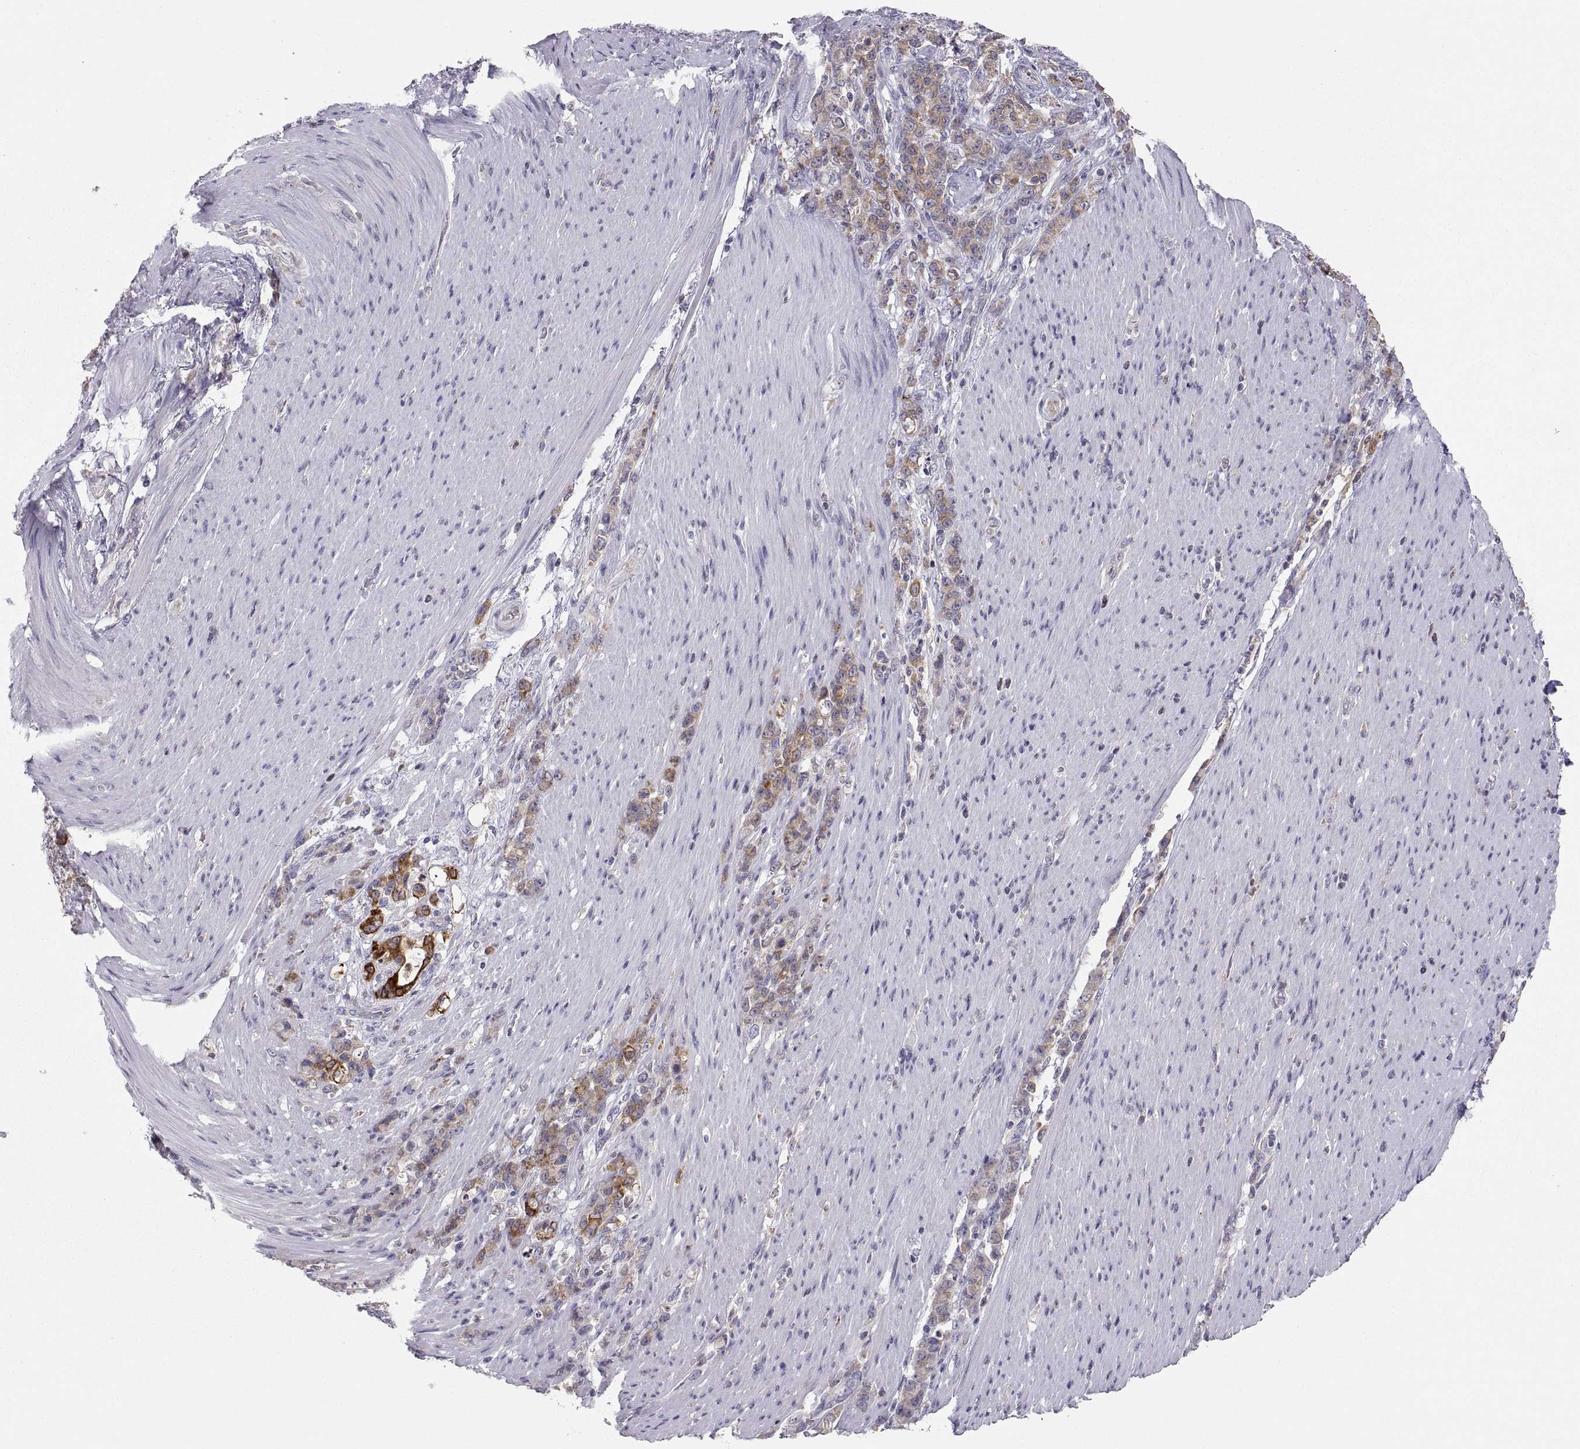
{"staining": {"intensity": "strong", "quantity": "<25%", "location": "cytoplasmic/membranous"}, "tissue": "stomach cancer", "cell_type": "Tumor cells", "image_type": "cancer", "snomed": [{"axis": "morphology", "description": "Adenocarcinoma, NOS"}, {"axis": "topography", "description": "Stomach"}], "caption": "IHC (DAB (3,3'-diaminobenzidine)) staining of adenocarcinoma (stomach) shows strong cytoplasmic/membranous protein positivity in approximately <25% of tumor cells. Using DAB (brown) and hematoxylin (blue) stains, captured at high magnification using brightfield microscopy.", "gene": "ERO1A", "patient": {"sex": "female", "age": 79}}